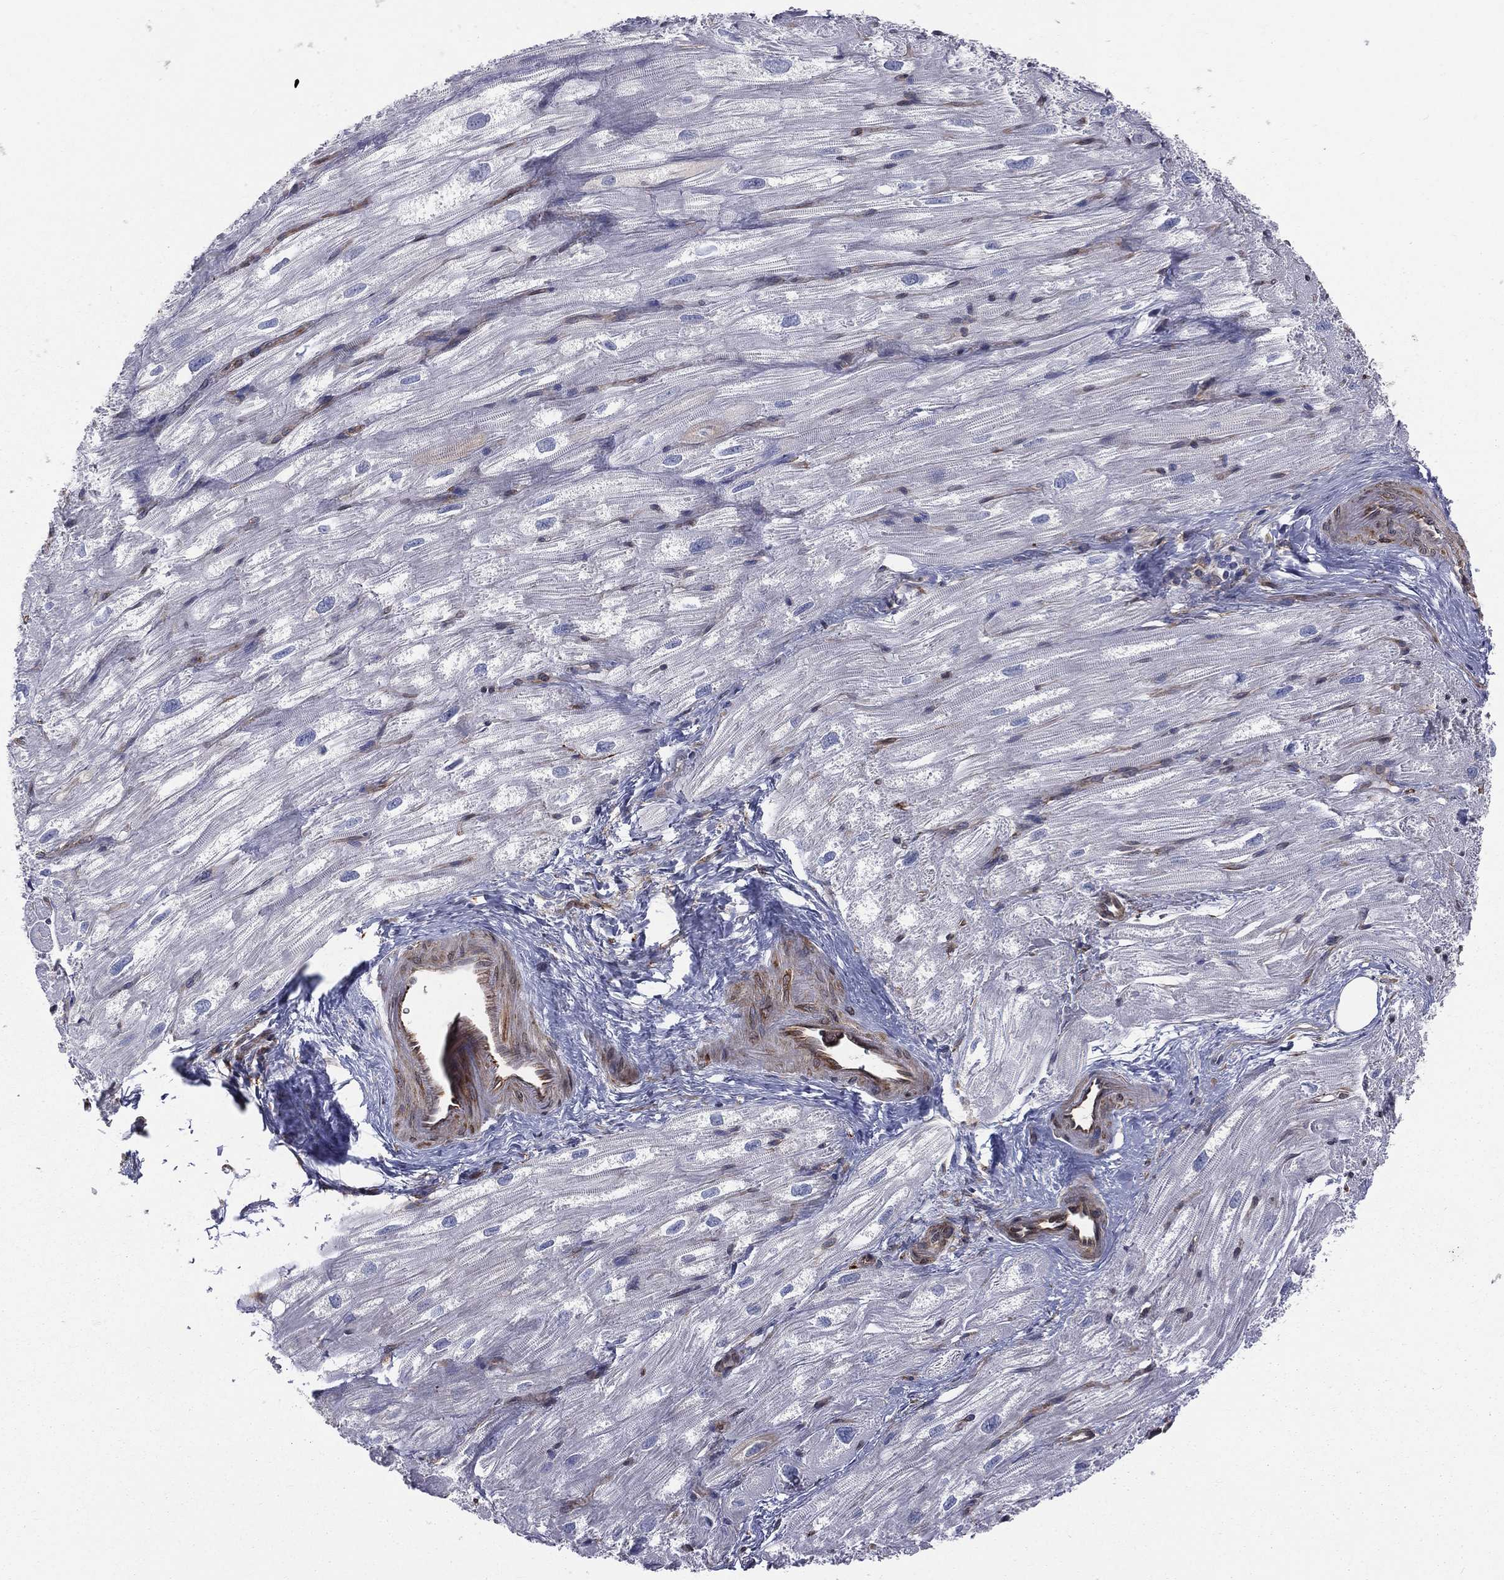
{"staining": {"intensity": "negative", "quantity": "none", "location": "none"}, "tissue": "heart muscle", "cell_type": "Cardiomyocytes", "image_type": "normal", "snomed": [{"axis": "morphology", "description": "Normal tissue, NOS"}, {"axis": "topography", "description": "Heart"}], "caption": "Immunohistochemistry (IHC) of benign human heart muscle displays no staining in cardiomyocytes. (DAB (3,3'-diaminobenzidine) IHC visualized using brightfield microscopy, high magnification).", "gene": "PGRMC1", "patient": {"sex": "male", "age": 62}}